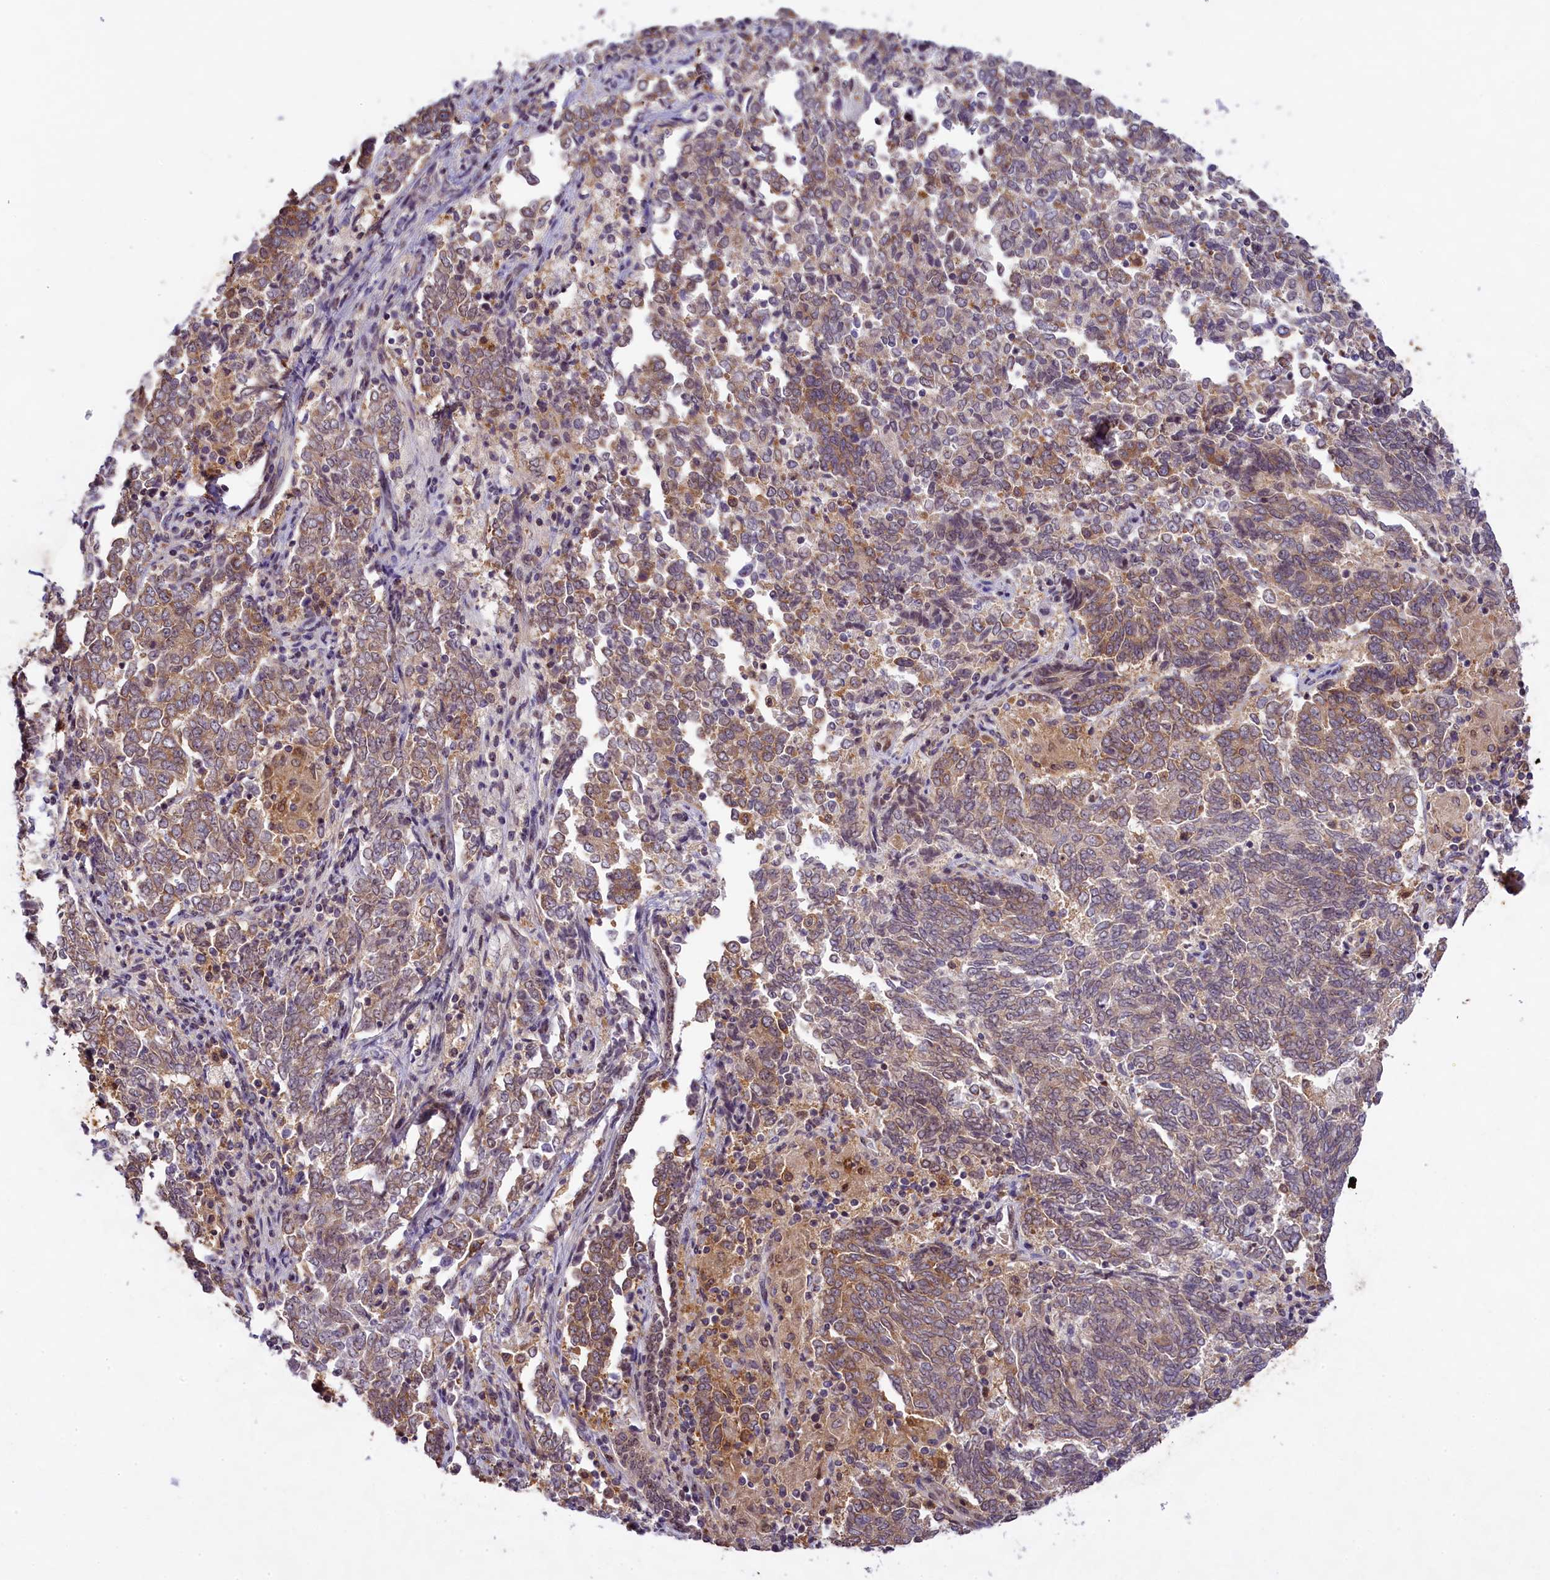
{"staining": {"intensity": "weak", "quantity": ">75%", "location": "cytoplasmic/membranous"}, "tissue": "endometrial cancer", "cell_type": "Tumor cells", "image_type": "cancer", "snomed": [{"axis": "morphology", "description": "Adenocarcinoma, NOS"}, {"axis": "topography", "description": "Endometrium"}], "caption": "Tumor cells show low levels of weak cytoplasmic/membranous expression in approximately >75% of cells in human endometrial cancer (adenocarcinoma). Using DAB (3,3'-diaminobenzidine) (brown) and hematoxylin (blue) stains, captured at high magnification using brightfield microscopy.", "gene": "RBBP8", "patient": {"sex": "female", "age": 80}}